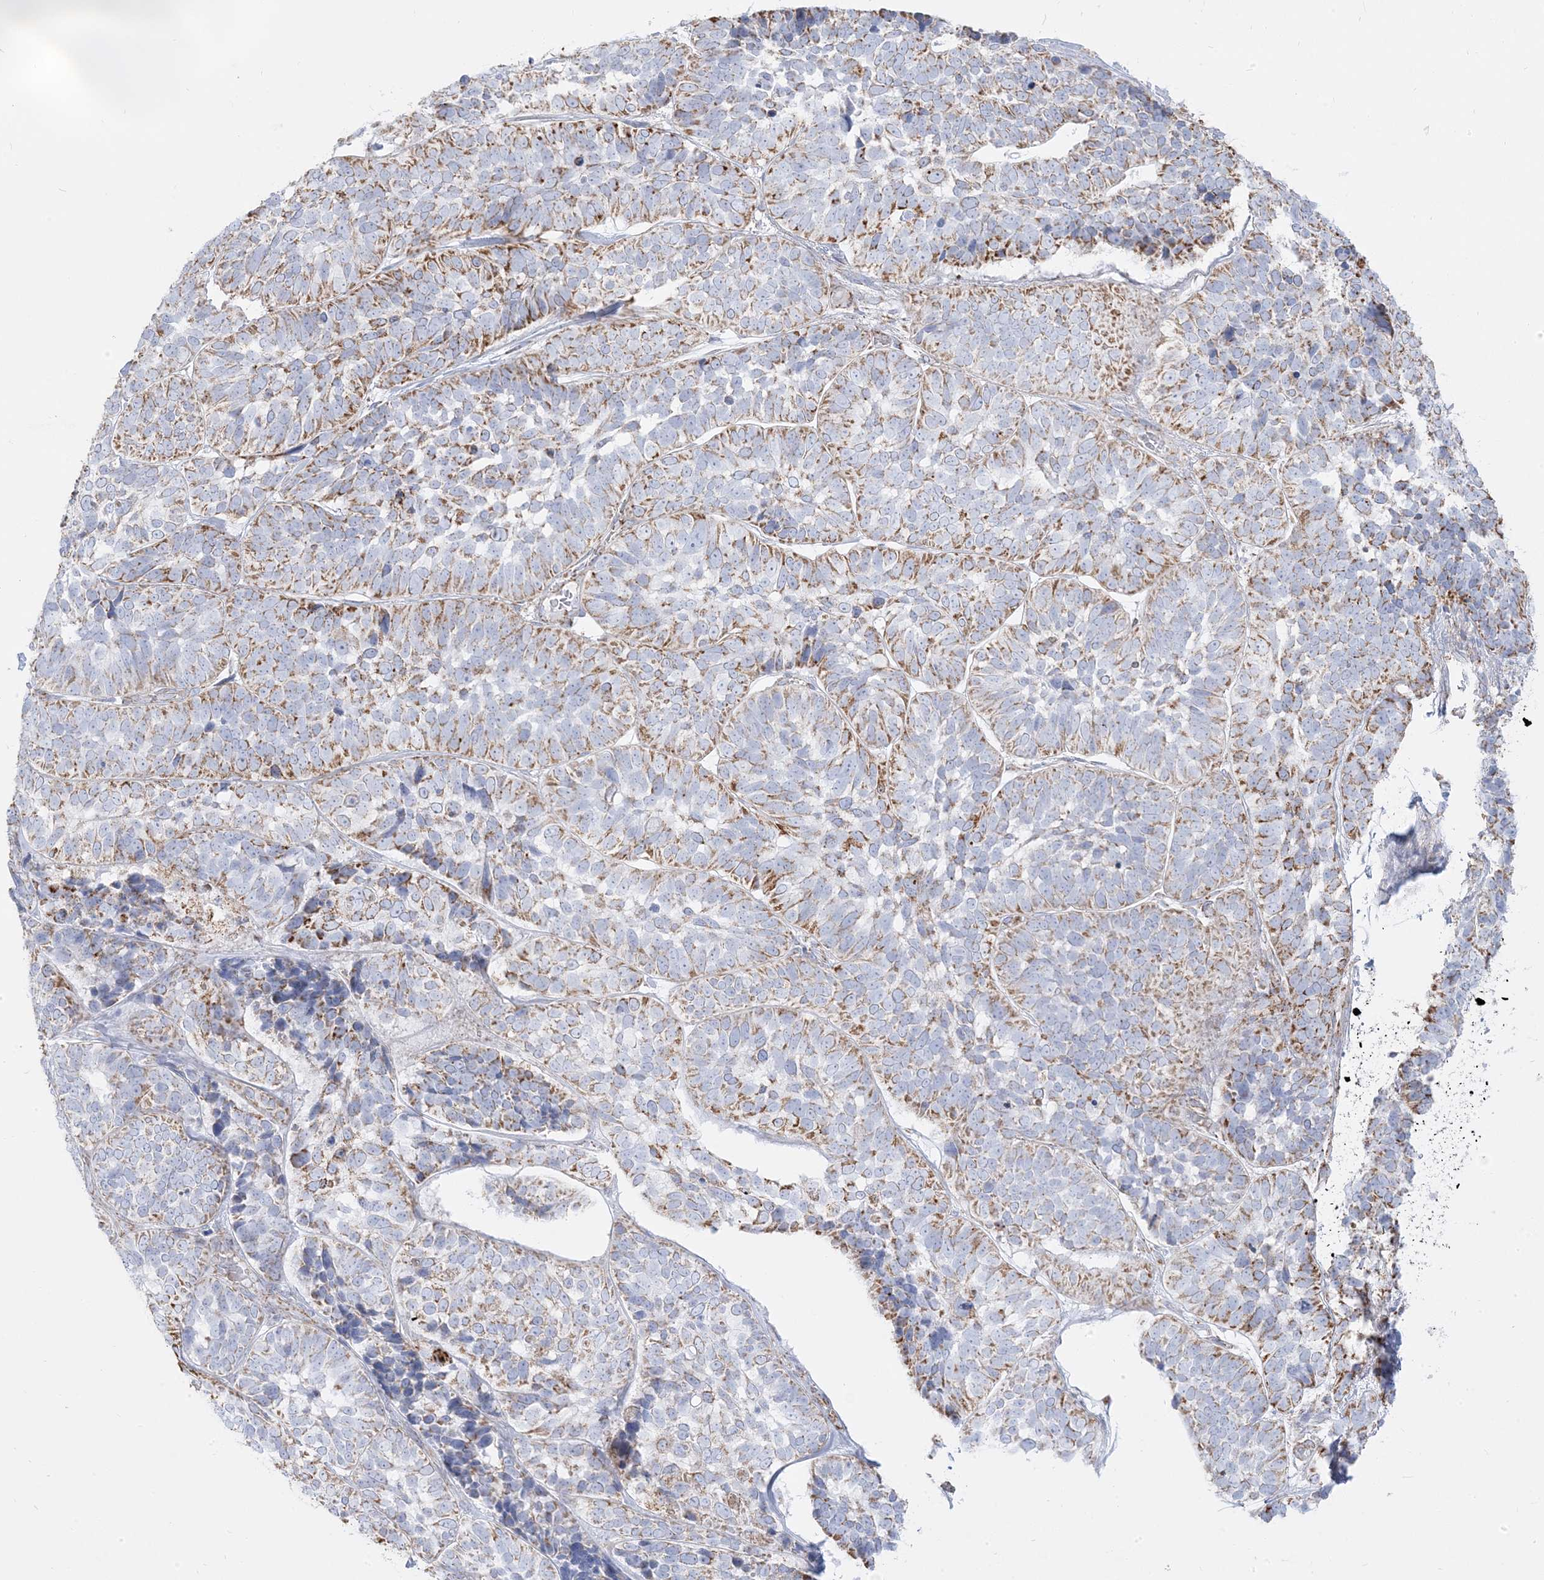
{"staining": {"intensity": "moderate", "quantity": "25%-75%", "location": "cytoplasmic/membranous"}, "tissue": "skin cancer", "cell_type": "Tumor cells", "image_type": "cancer", "snomed": [{"axis": "morphology", "description": "Basal cell carcinoma"}, {"axis": "topography", "description": "Skin"}], "caption": "A brown stain labels moderate cytoplasmic/membranous positivity of a protein in human skin cancer tumor cells.", "gene": "PCCB", "patient": {"sex": "male", "age": 62}}